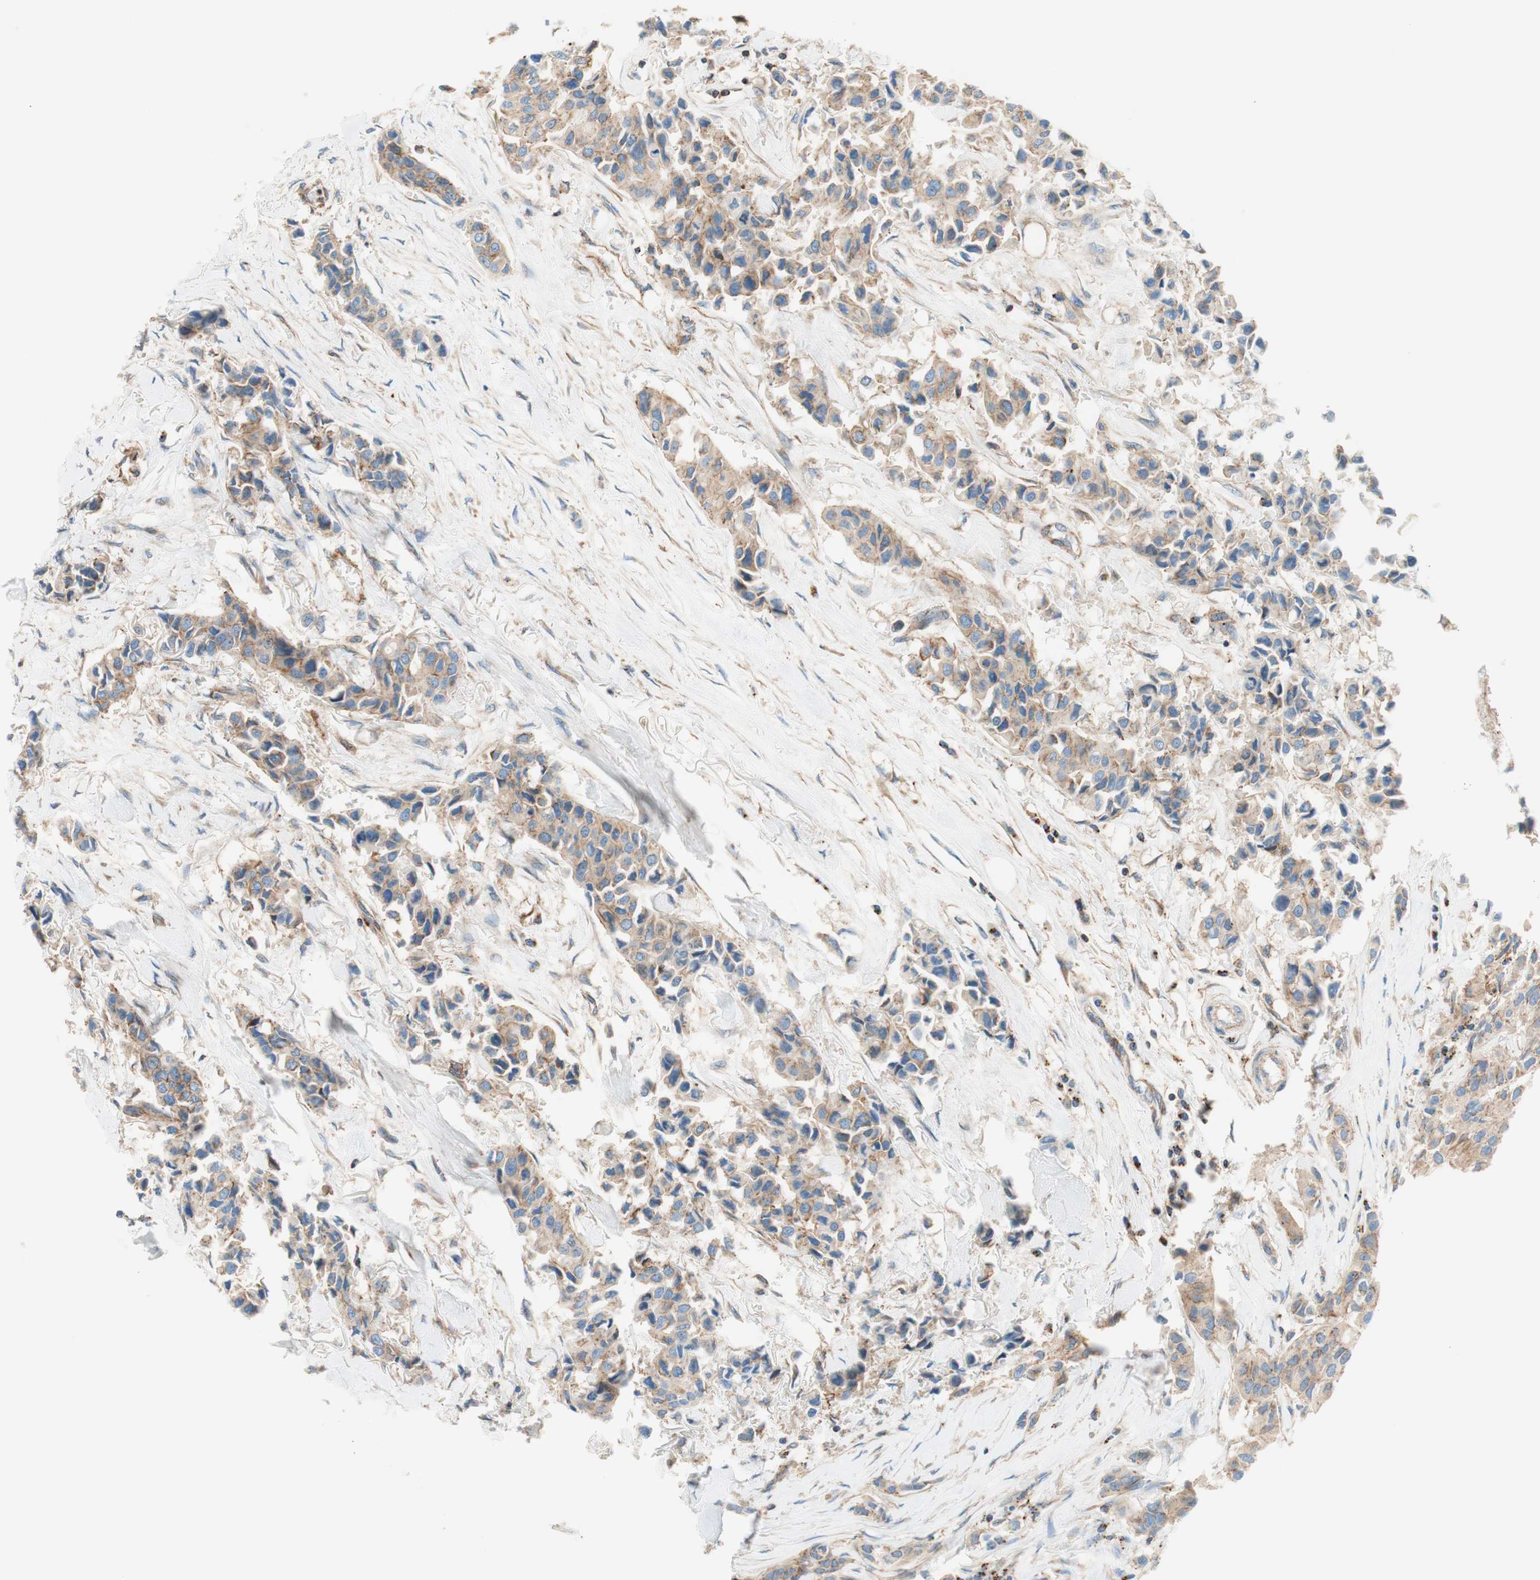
{"staining": {"intensity": "moderate", "quantity": ">75%", "location": "cytoplasmic/membranous"}, "tissue": "breast cancer", "cell_type": "Tumor cells", "image_type": "cancer", "snomed": [{"axis": "morphology", "description": "Duct carcinoma"}, {"axis": "topography", "description": "Breast"}], "caption": "Breast cancer stained with a brown dye exhibits moderate cytoplasmic/membranous positive positivity in about >75% of tumor cells.", "gene": "VPS26A", "patient": {"sex": "female", "age": 80}}